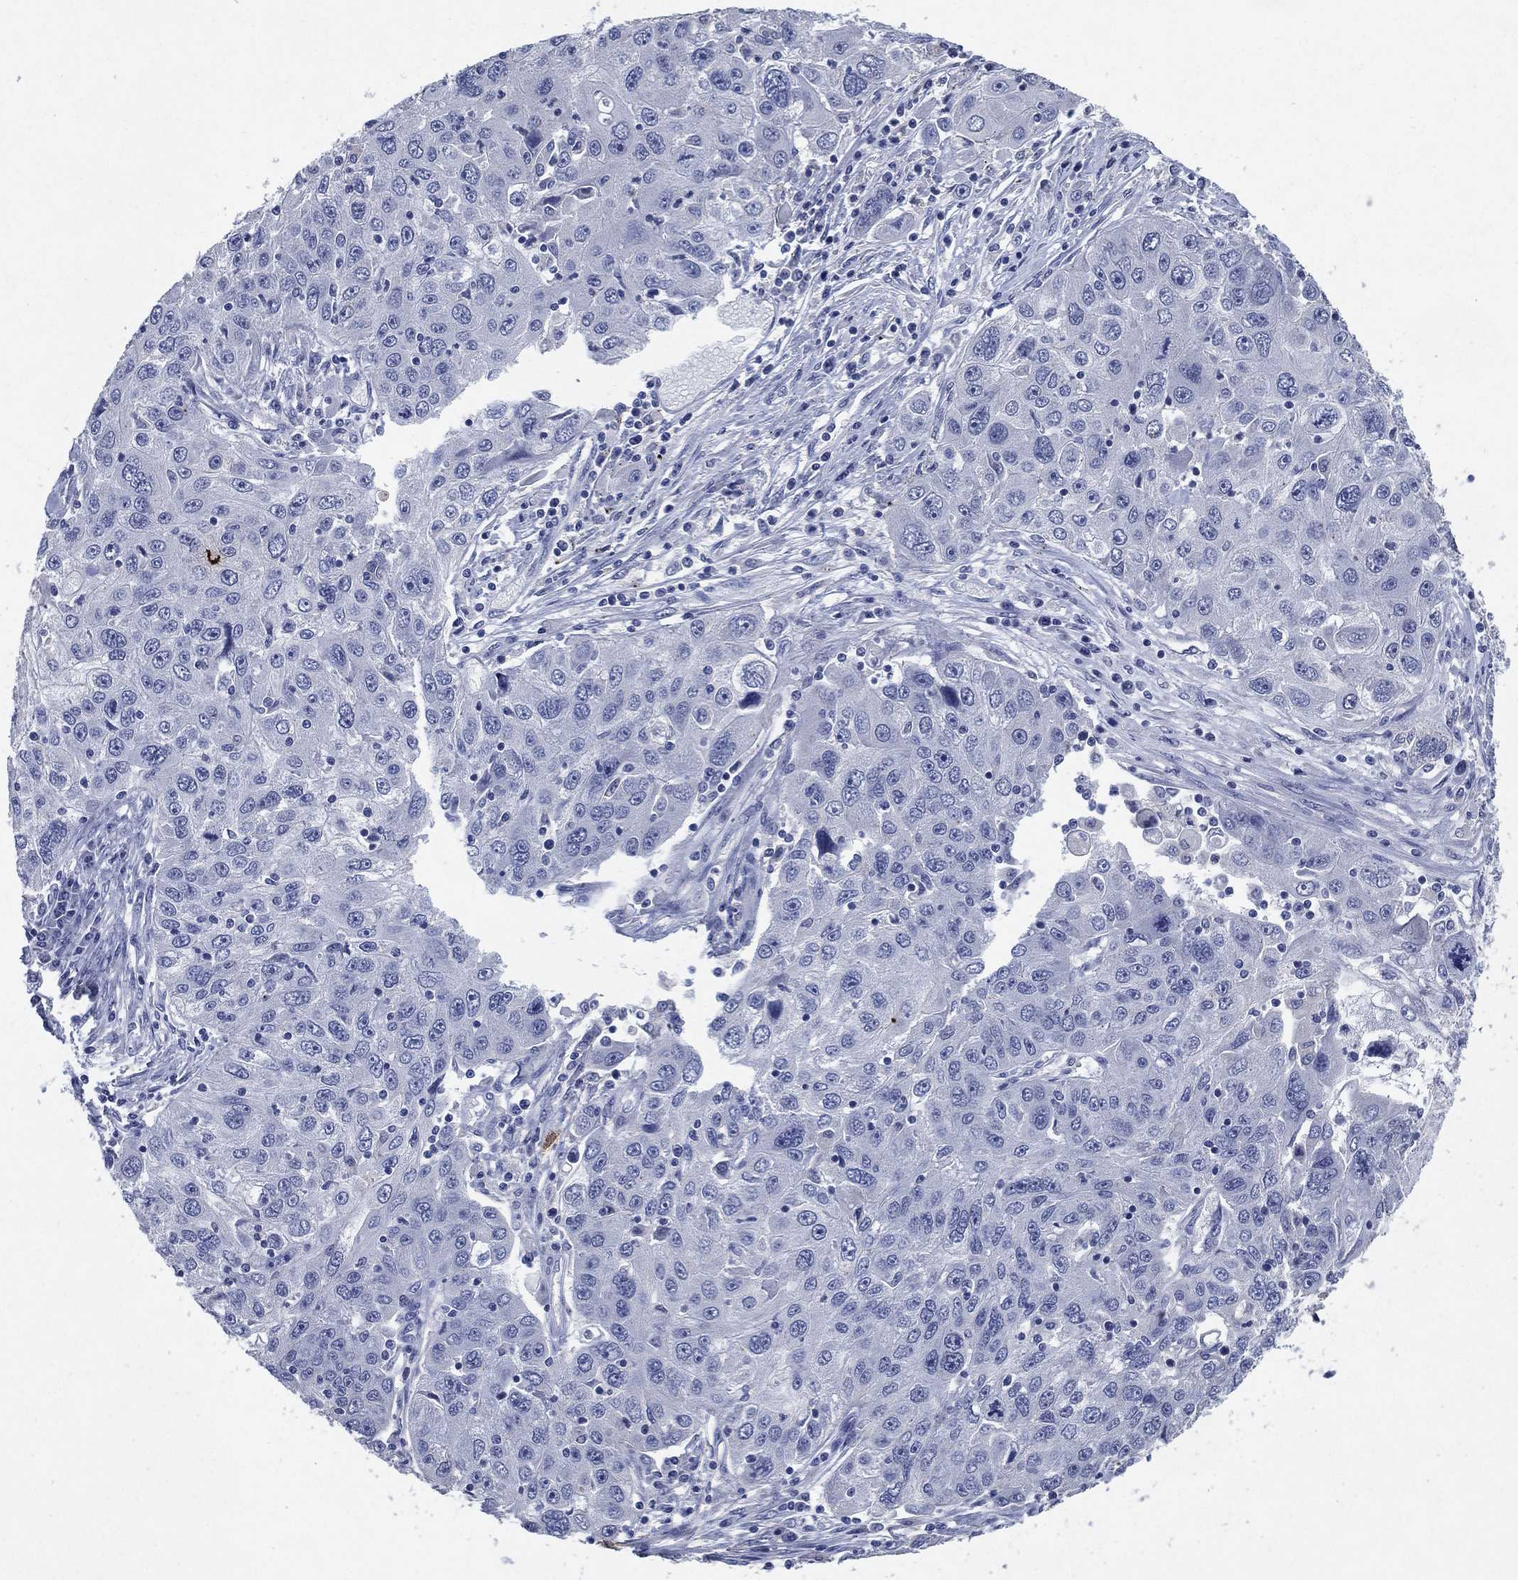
{"staining": {"intensity": "negative", "quantity": "none", "location": "none"}, "tissue": "stomach cancer", "cell_type": "Tumor cells", "image_type": "cancer", "snomed": [{"axis": "morphology", "description": "Adenocarcinoma, NOS"}, {"axis": "topography", "description": "Stomach"}], "caption": "Stomach cancer (adenocarcinoma) stained for a protein using immunohistochemistry displays no staining tumor cells.", "gene": "FSCN2", "patient": {"sex": "male", "age": 56}}